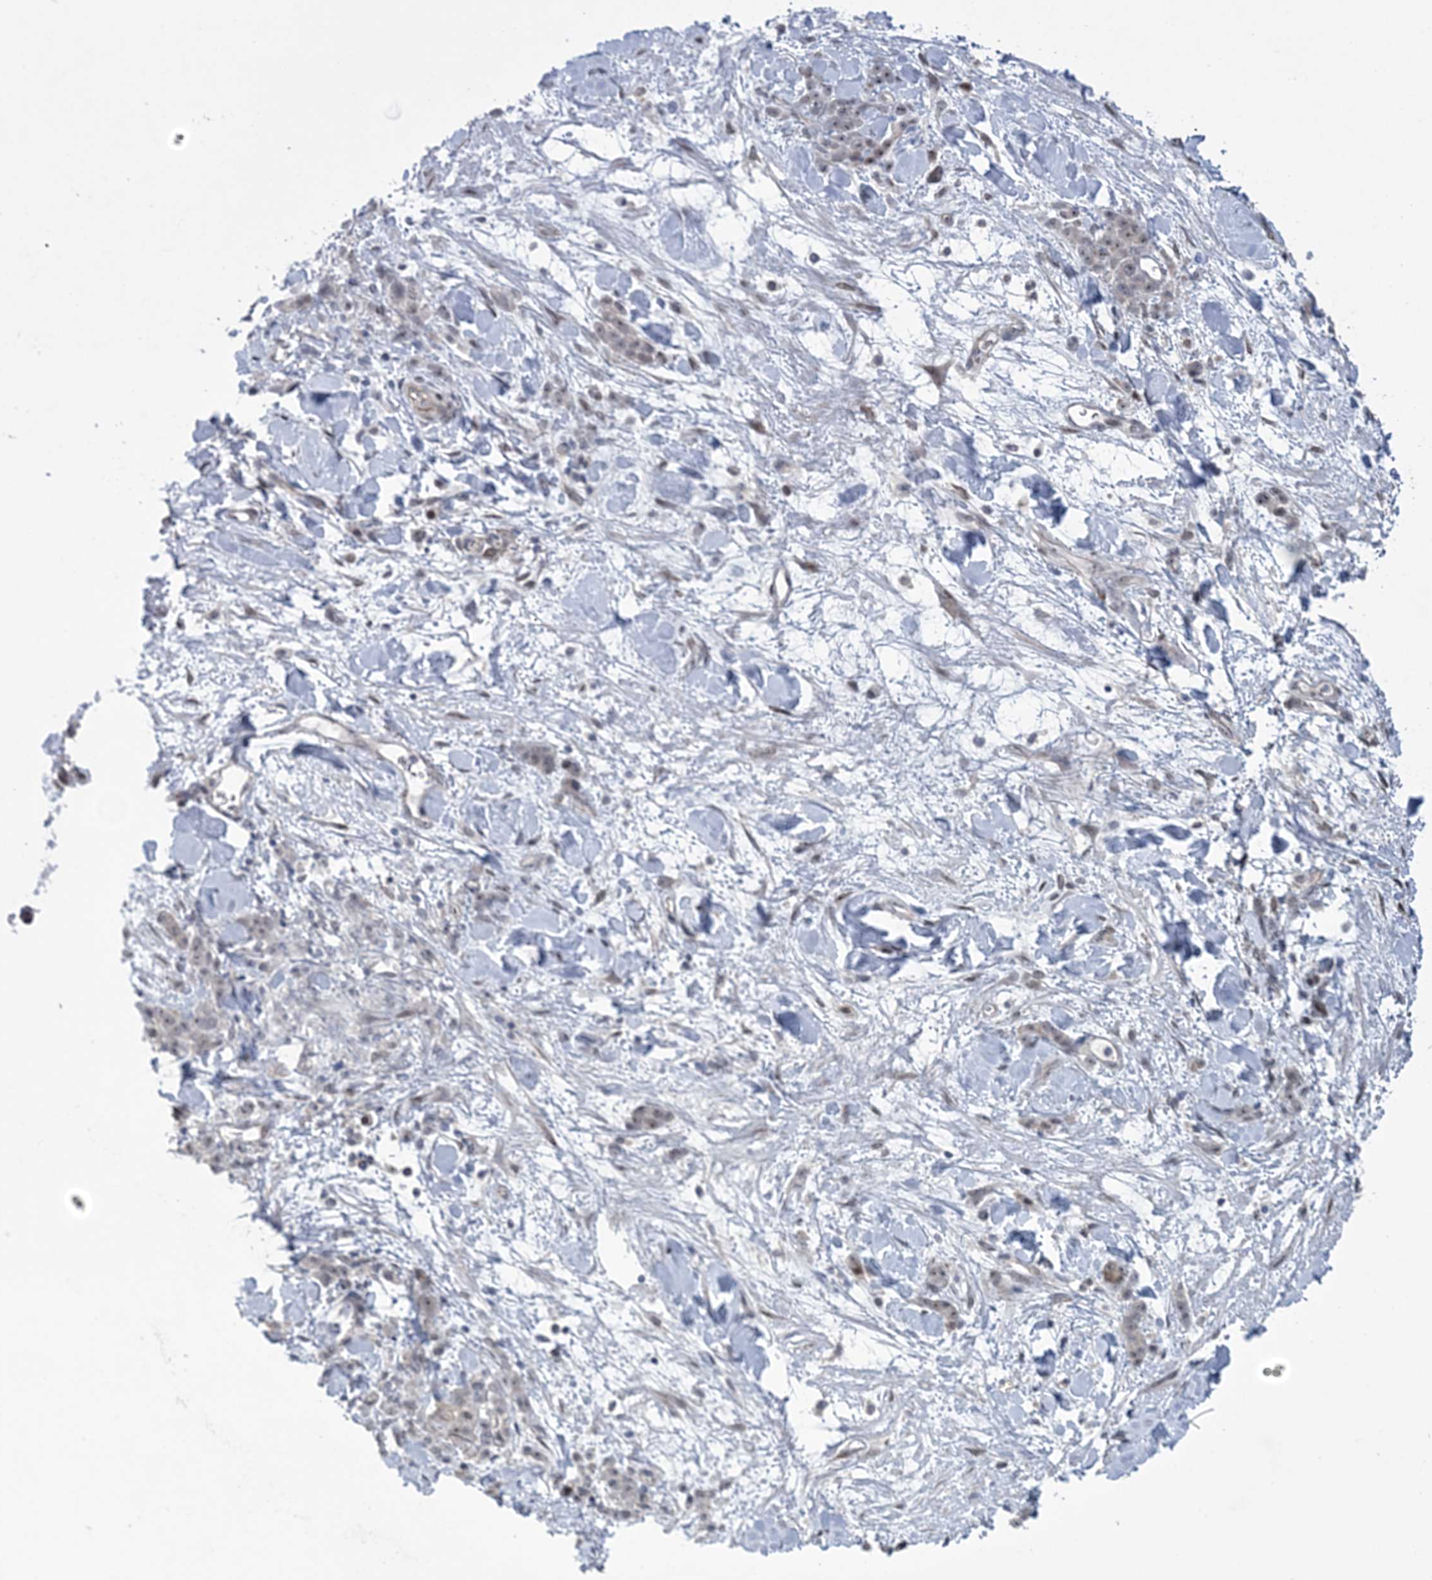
{"staining": {"intensity": "weak", "quantity": "25%-75%", "location": "nuclear"}, "tissue": "stomach cancer", "cell_type": "Tumor cells", "image_type": "cancer", "snomed": [{"axis": "morphology", "description": "Normal tissue, NOS"}, {"axis": "morphology", "description": "Adenocarcinoma, NOS"}, {"axis": "topography", "description": "Stomach"}], "caption": "Stomach adenocarcinoma tissue displays weak nuclear staining in about 25%-75% of tumor cells", "gene": "HOMEZ", "patient": {"sex": "male", "age": 82}}